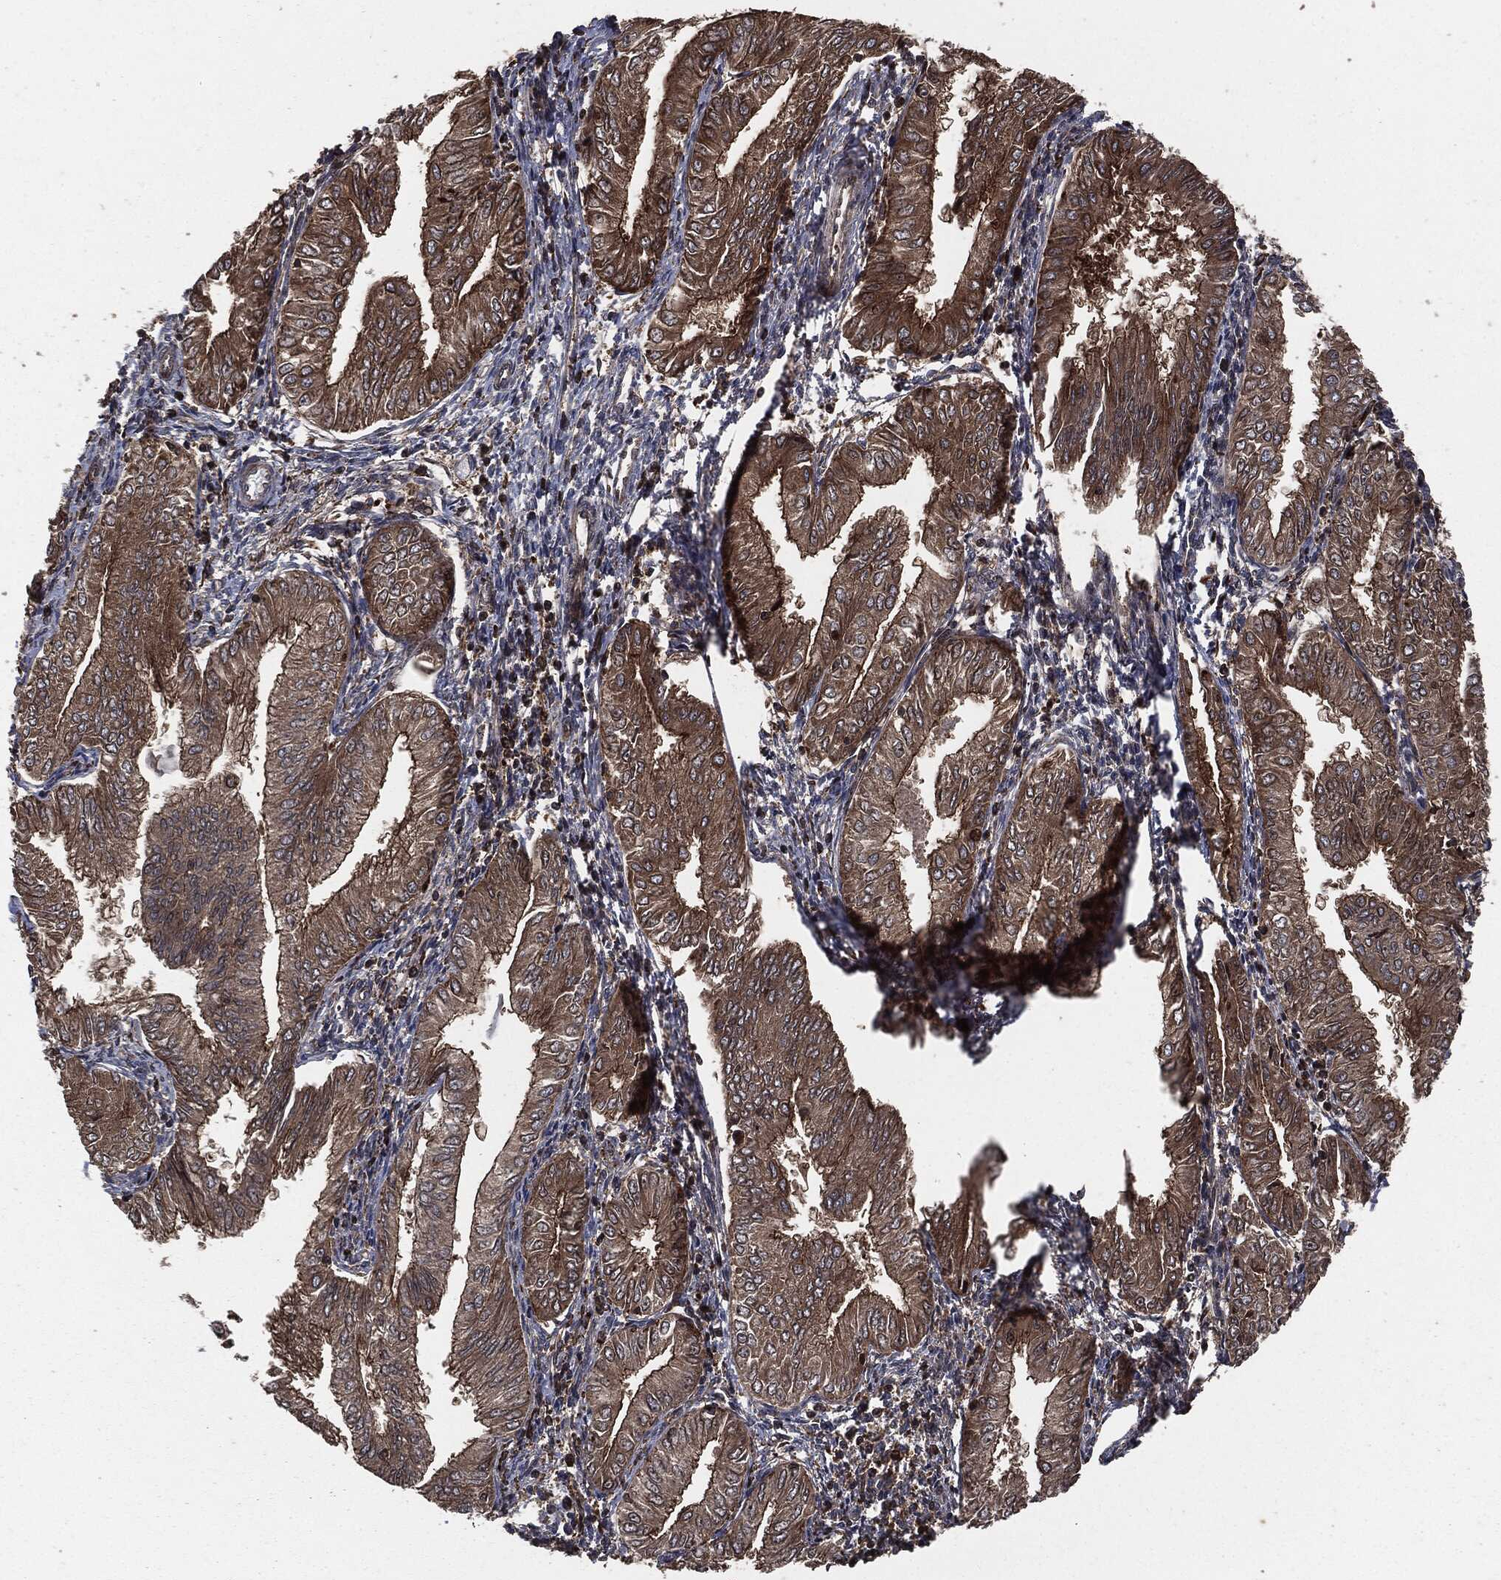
{"staining": {"intensity": "strong", "quantity": "25%-75%", "location": "cytoplasmic/membranous"}, "tissue": "endometrial cancer", "cell_type": "Tumor cells", "image_type": "cancer", "snomed": [{"axis": "morphology", "description": "Adenocarcinoma, NOS"}, {"axis": "topography", "description": "Endometrium"}], "caption": "Protein expression analysis of endometrial cancer exhibits strong cytoplasmic/membranous positivity in approximately 25%-75% of tumor cells.", "gene": "IFIT1", "patient": {"sex": "female", "age": 53}}